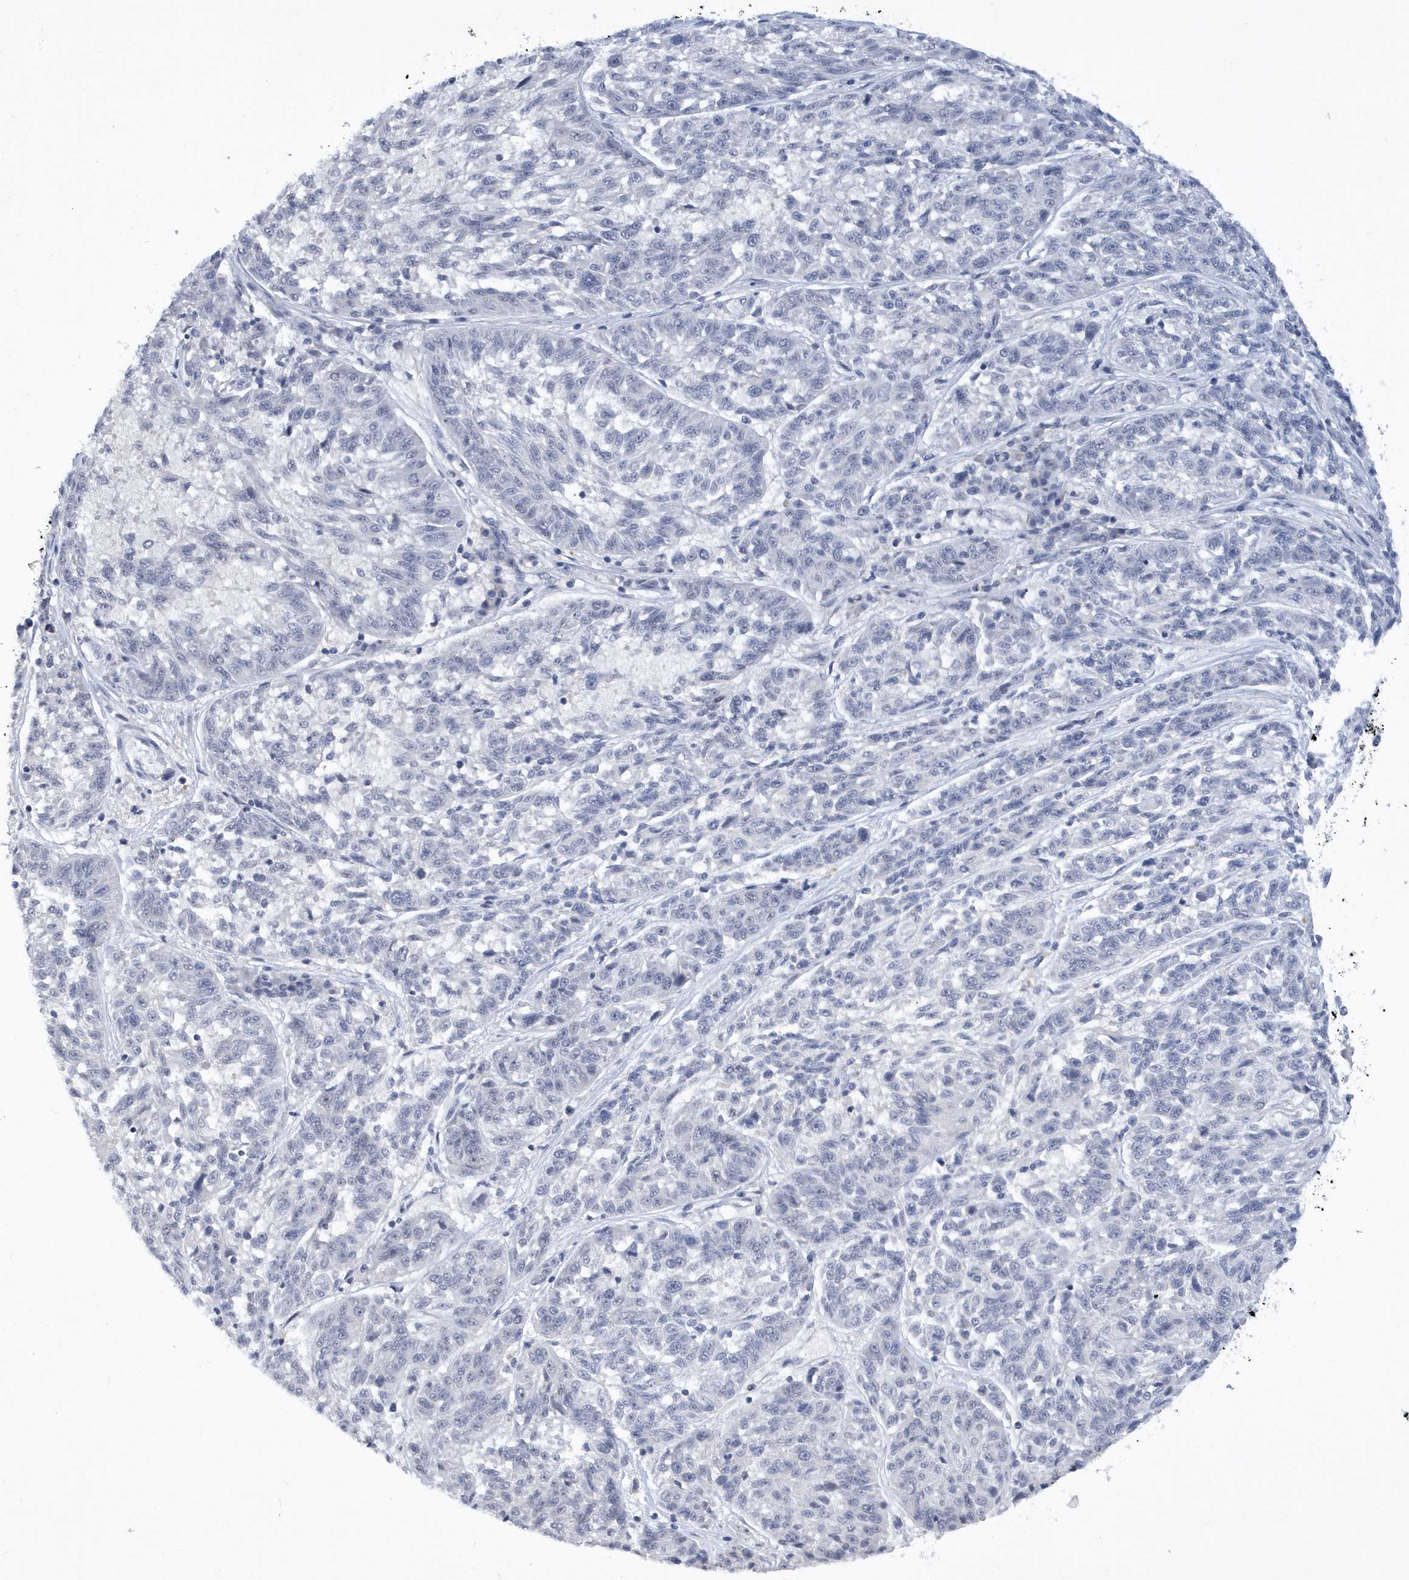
{"staining": {"intensity": "negative", "quantity": "none", "location": "none"}, "tissue": "melanoma", "cell_type": "Tumor cells", "image_type": "cancer", "snomed": [{"axis": "morphology", "description": "Malignant melanoma, NOS"}, {"axis": "topography", "description": "Skin"}], "caption": "This photomicrograph is of melanoma stained with immunohistochemistry to label a protein in brown with the nuclei are counter-stained blue. There is no expression in tumor cells.", "gene": "SRGAP3", "patient": {"sex": "male", "age": 53}}